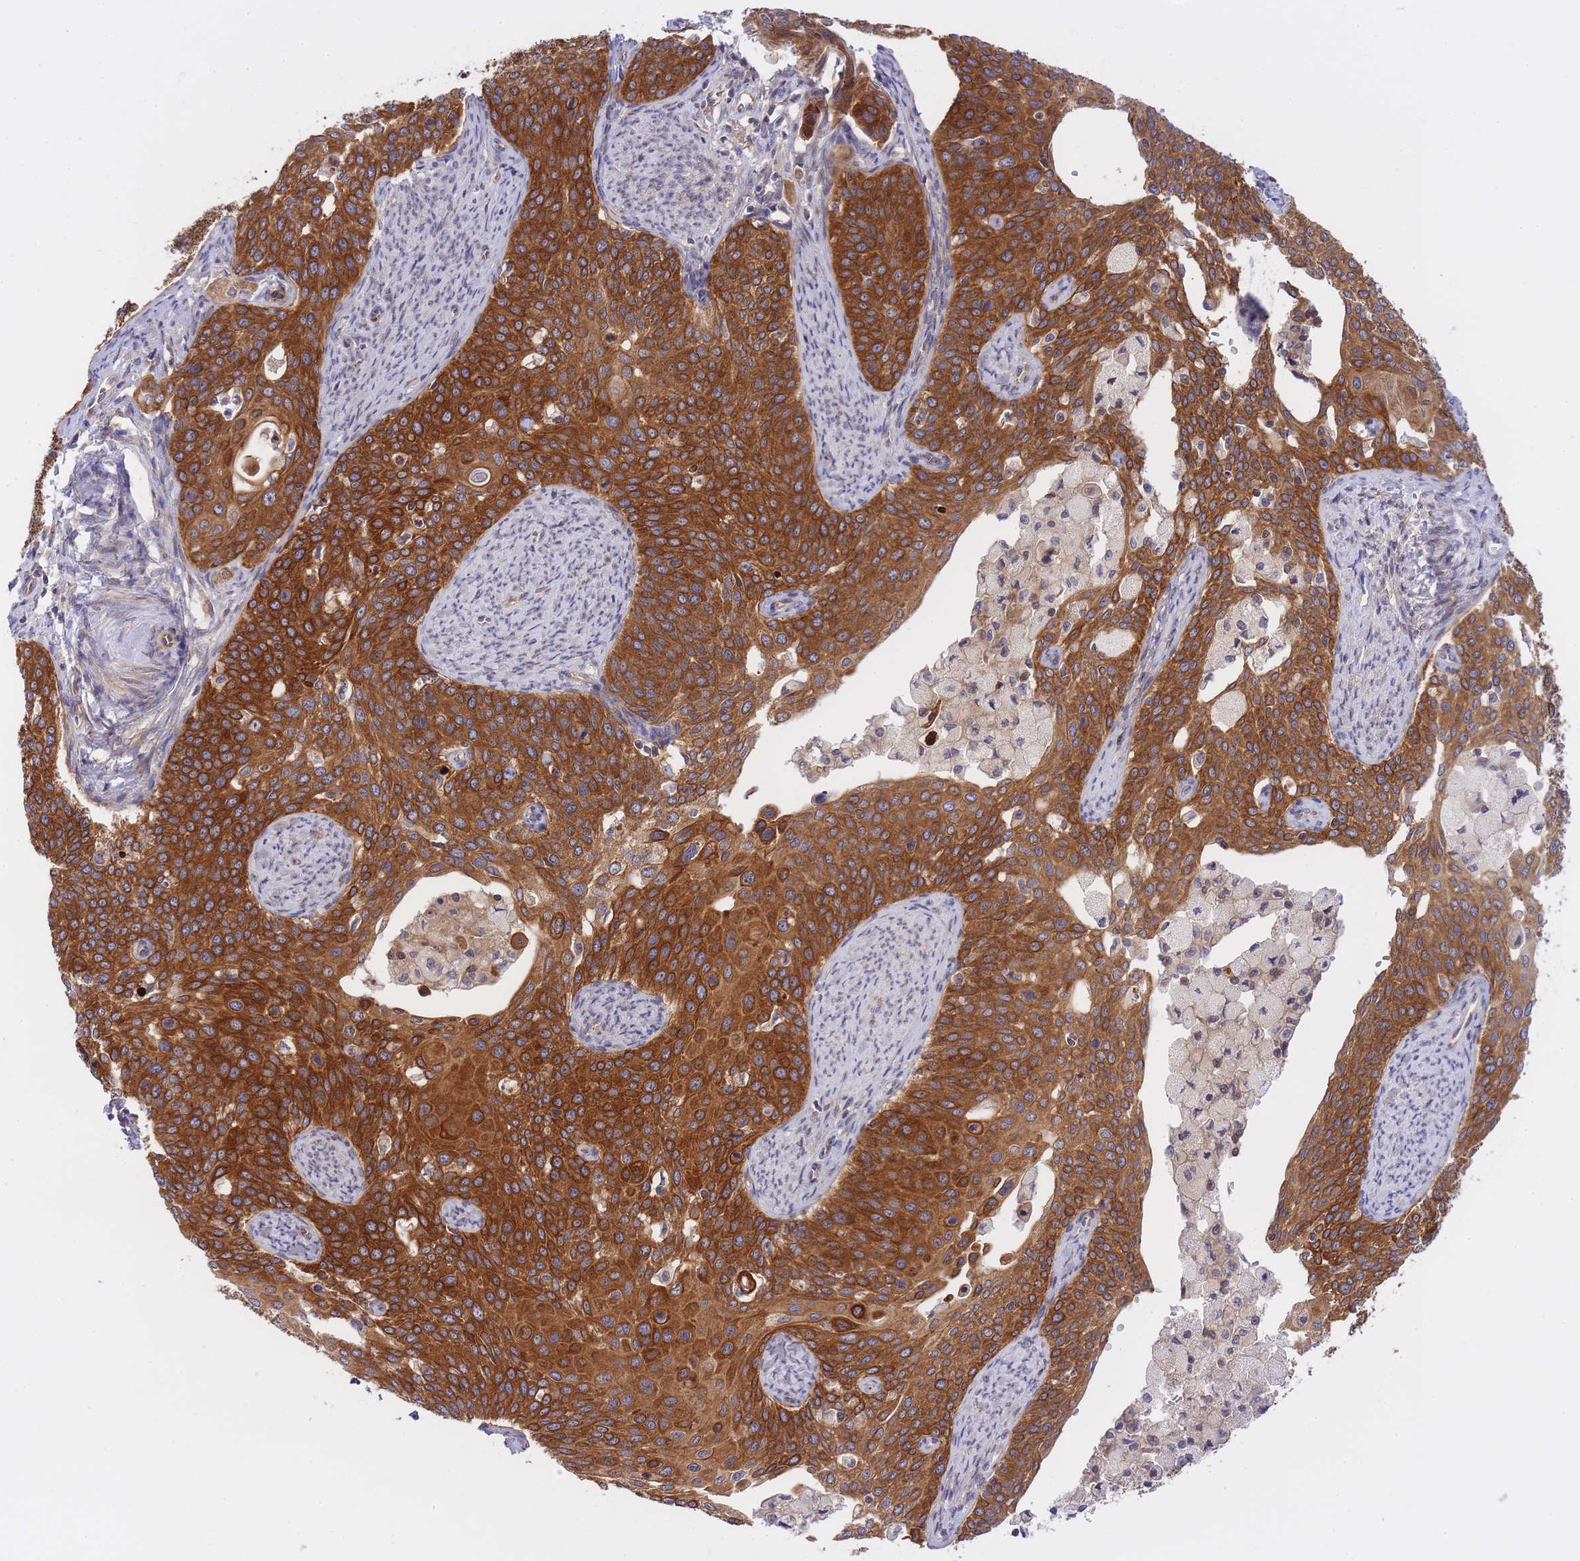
{"staining": {"intensity": "strong", "quantity": ">75%", "location": "cytoplasmic/membranous"}, "tissue": "cervical cancer", "cell_type": "Tumor cells", "image_type": "cancer", "snomed": [{"axis": "morphology", "description": "Squamous cell carcinoma, NOS"}, {"axis": "topography", "description": "Cervix"}], "caption": "Tumor cells reveal strong cytoplasmic/membranous expression in about >75% of cells in squamous cell carcinoma (cervical).", "gene": "EIF2B2", "patient": {"sex": "female", "age": 44}}